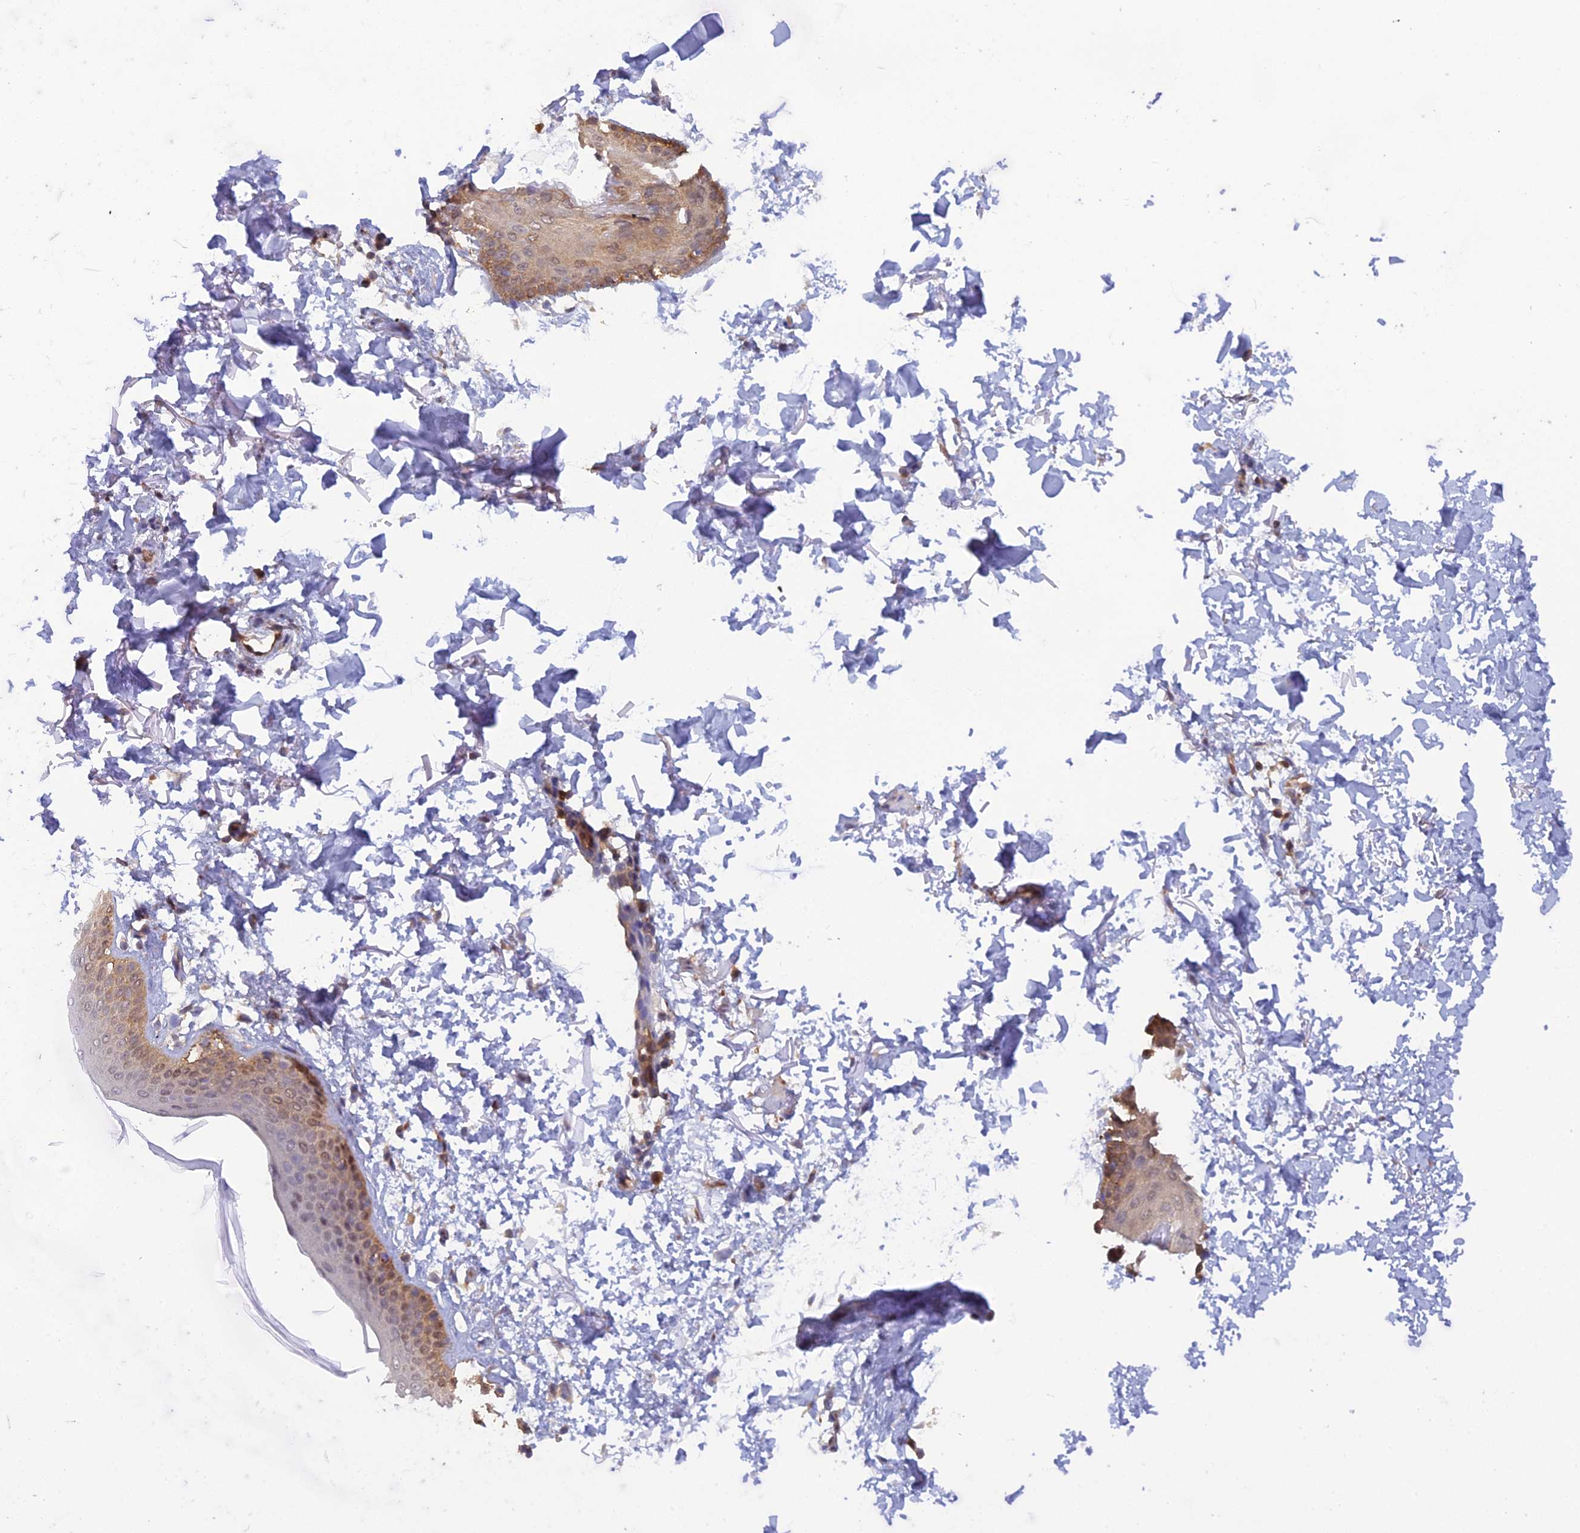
{"staining": {"intensity": "negative", "quantity": "none", "location": "none"}, "tissue": "skin", "cell_type": "Fibroblasts", "image_type": "normal", "snomed": [{"axis": "morphology", "description": "Normal tissue, NOS"}, {"axis": "topography", "description": "Skin"}], "caption": "Immunohistochemistry photomicrograph of normal skin: human skin stained with DAB (3,3'-diaminobenzidine) demonstrates no significant protein expression in fibroblasts.", "gene": "HINT1", "patient": {"sex": "male", "age": 66}}